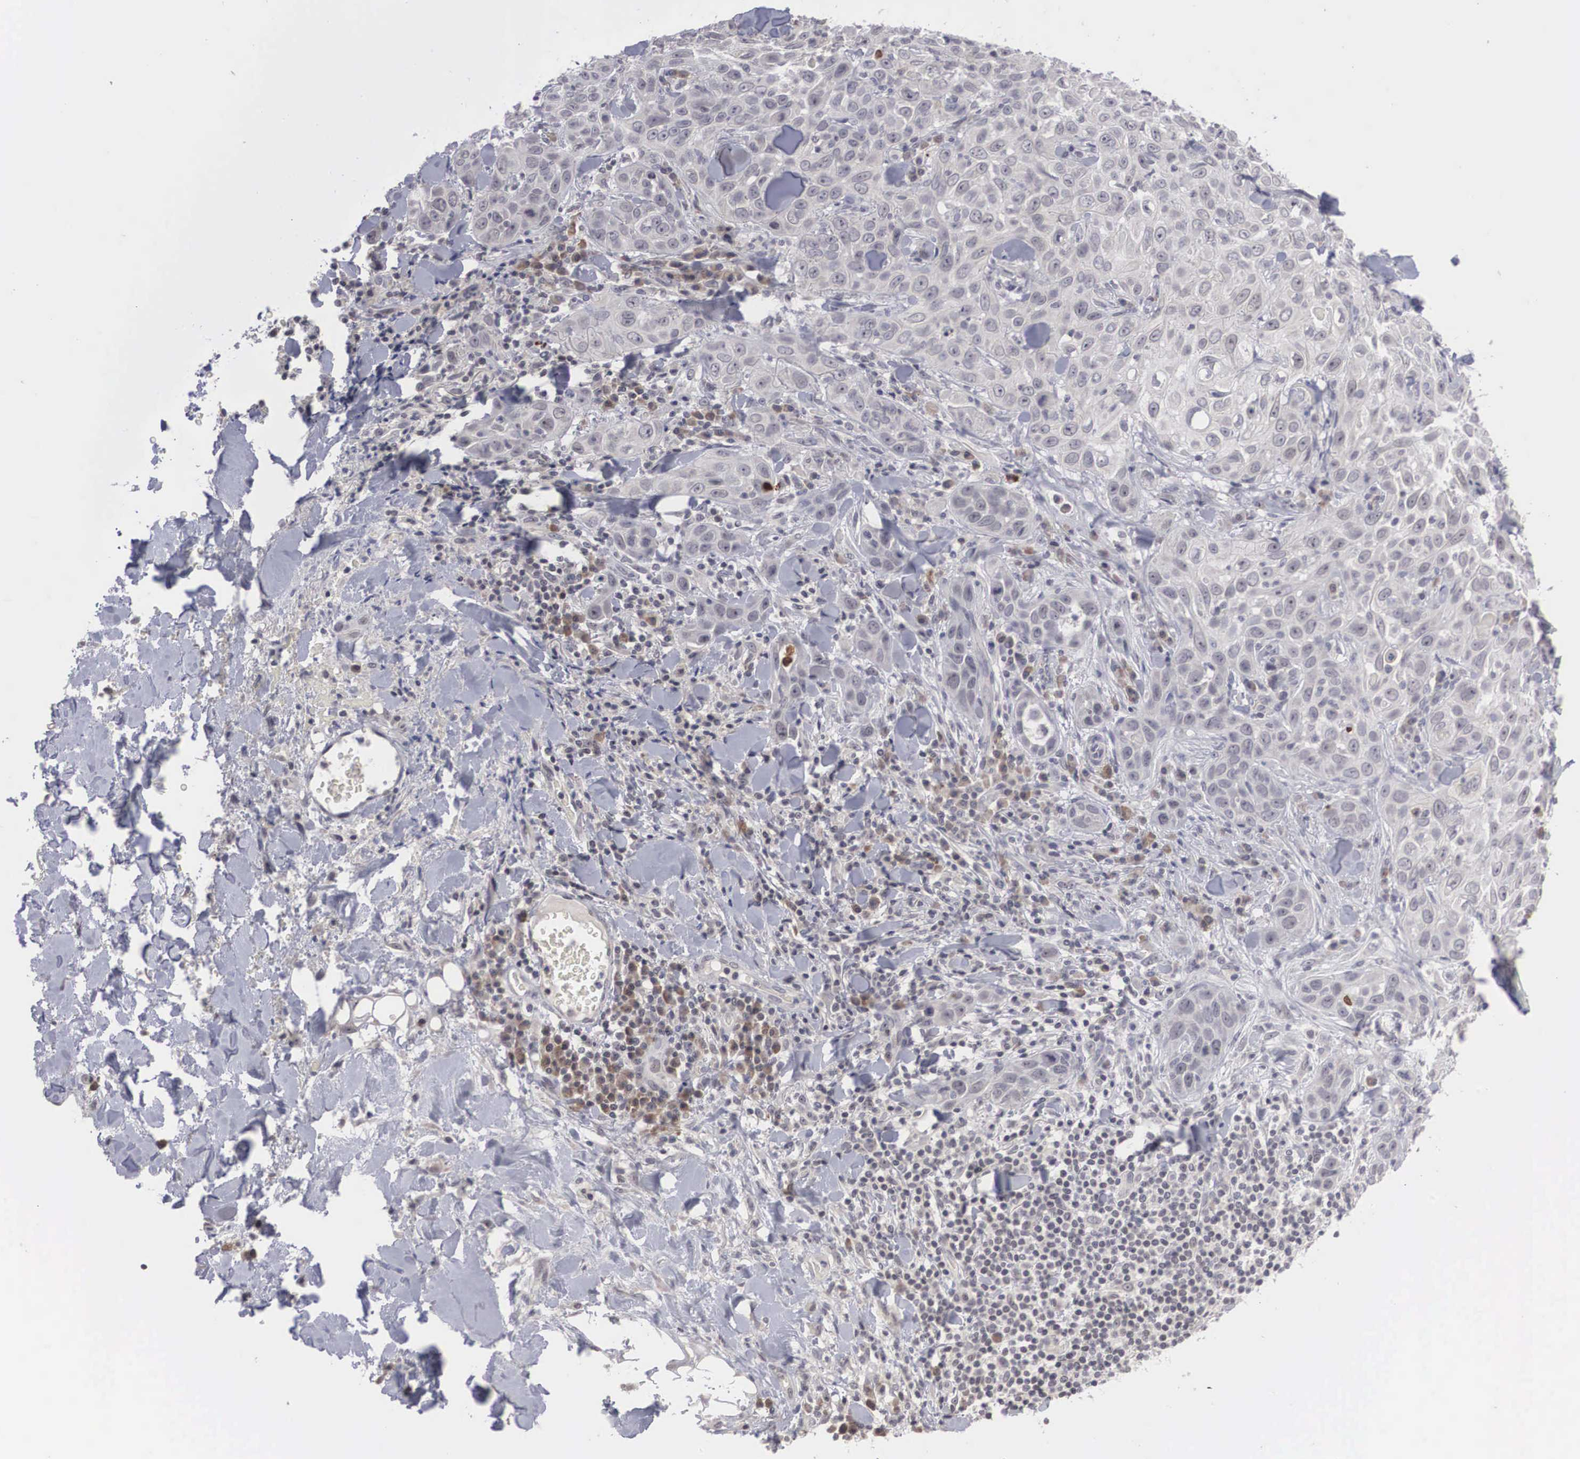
{"staining": {"intensity": "moderate", "quantity": "25%-75%", "location": "cytoplasmic/membranous"}, "tissue": "skin cancer", "cell_type": "Tumor cells", "image_type": "cancer", "snomed": [{"axis": "morphology", "description": "Squamous cell carcinoma, NOS"}, {"axis": "topography", "description": "Skin"}], "caption": "Moderate cytoplasmic/membranous protein staining is present in approximately 25%-75% of tumor cells in skin cancer (squamous cell carcinoma).", "gene": "WDR89", "patient": {"sex": "male", "age": 84}}